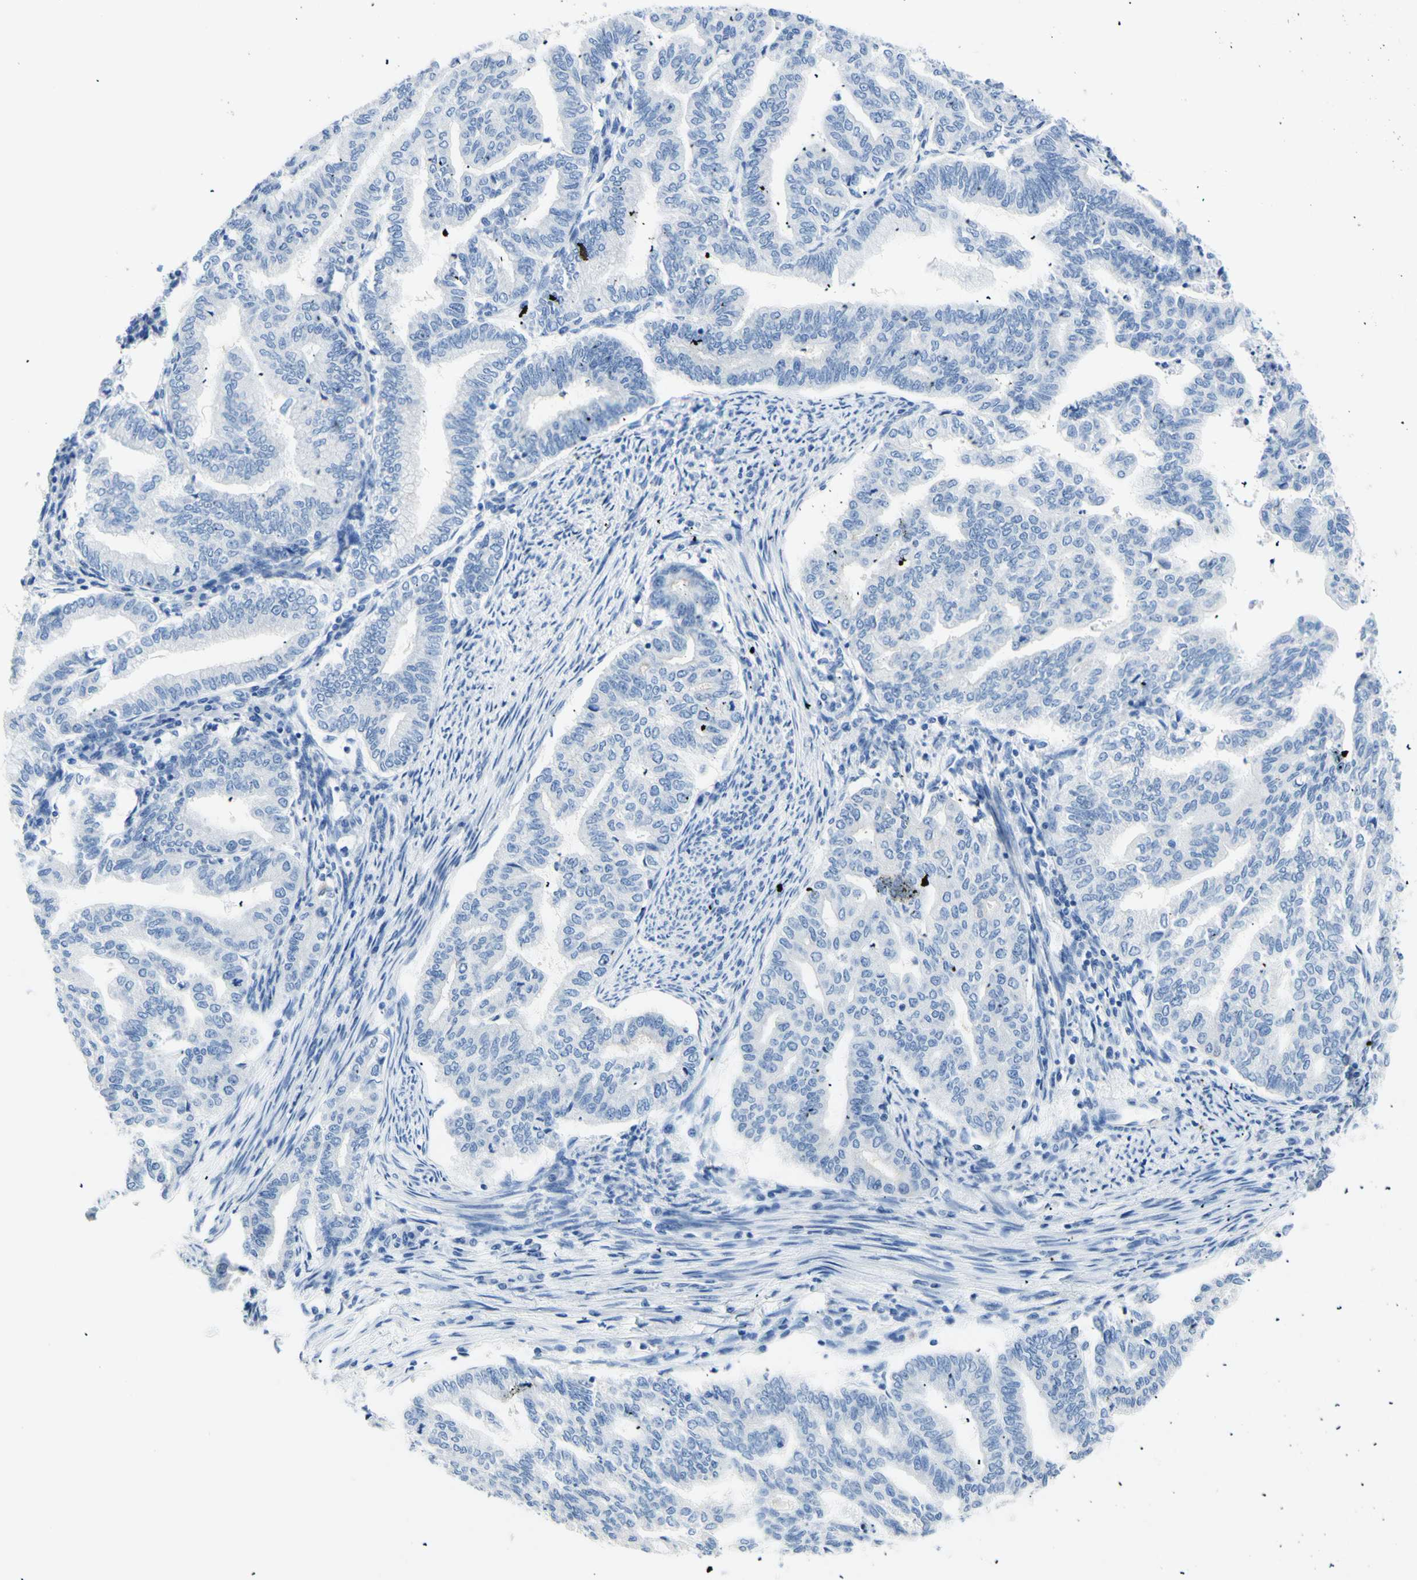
{"staining": {"intensity": "negative", "quantity": "none", "location": "none"}, "tissue": "endometrial cancer", "cell_type": "Tumor cells", "image_type": "cancer", "snomed": [{"axis": "morphology", "description": "Adenocarcinoma, NOS"}, {"axis": "topography", "description": "Endometrium"}], "caption": "IHC of human adenocarcinoma (endometrial) demonstrates no staining in tumor cells.", "gene": "HPCA", "patient": {"sex": "female", "age": 79}}